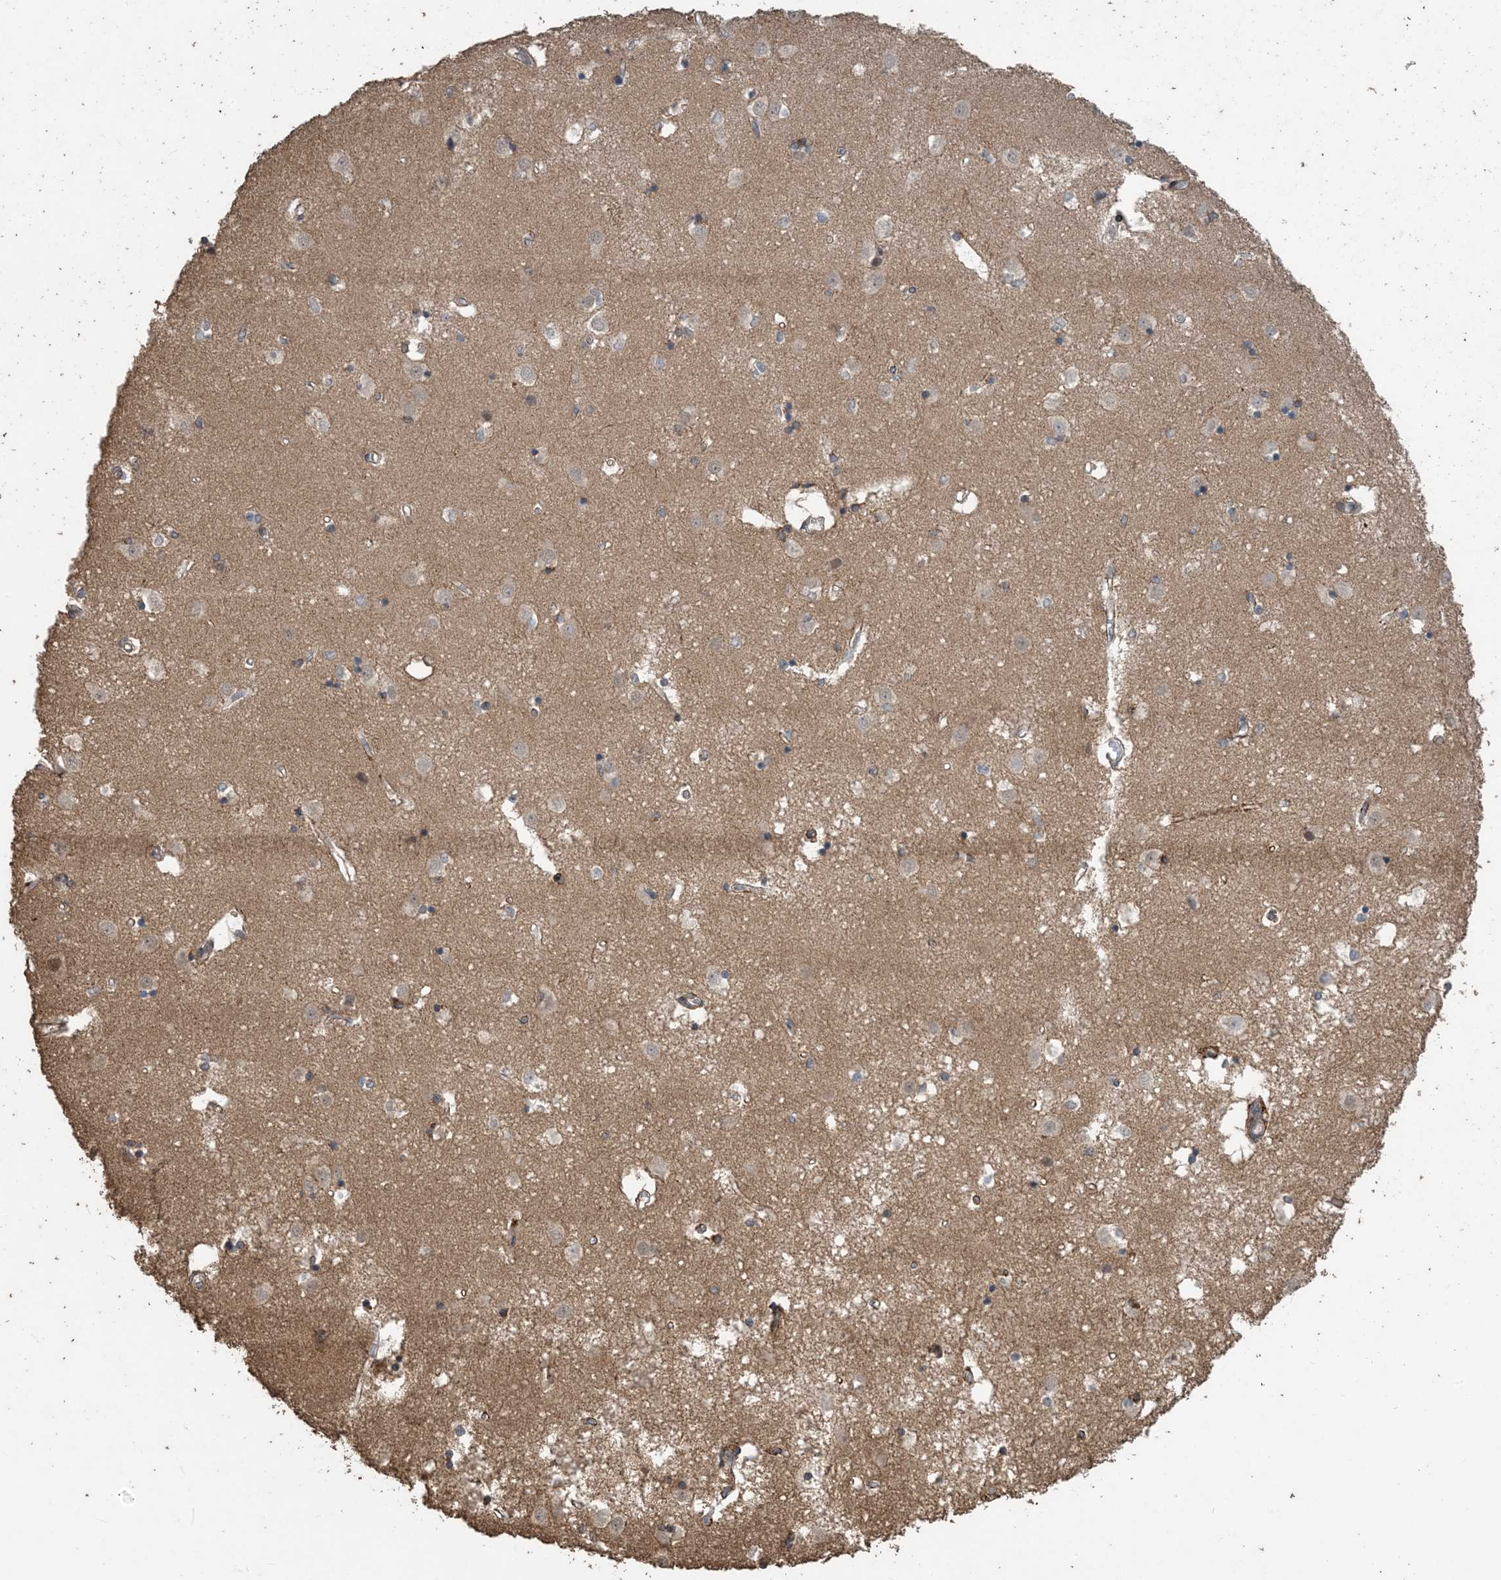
{"staining": {"intensity": "moderate", "quantity": "<25%", "location": "cytoplasmic/membranous"}, "tissue": "caudate", "cell_type": "Glial cells", "image_type": "normal", "snomed": [{"axis": "morphology", "description": "Normal tissue, NOS"}, {"axis": "topography", "description": "Lateral ventricle wall"}], "caption": "High-power microscopy captured an immunohistochemistry (IHC) photomicrograph of benign caudate, revealing moderate cytoplasmic/membranous positivity in approximately <25% of glial cells.", "gene": "ZC3H12A", "patient": {"sex": "male", "age": 45}}